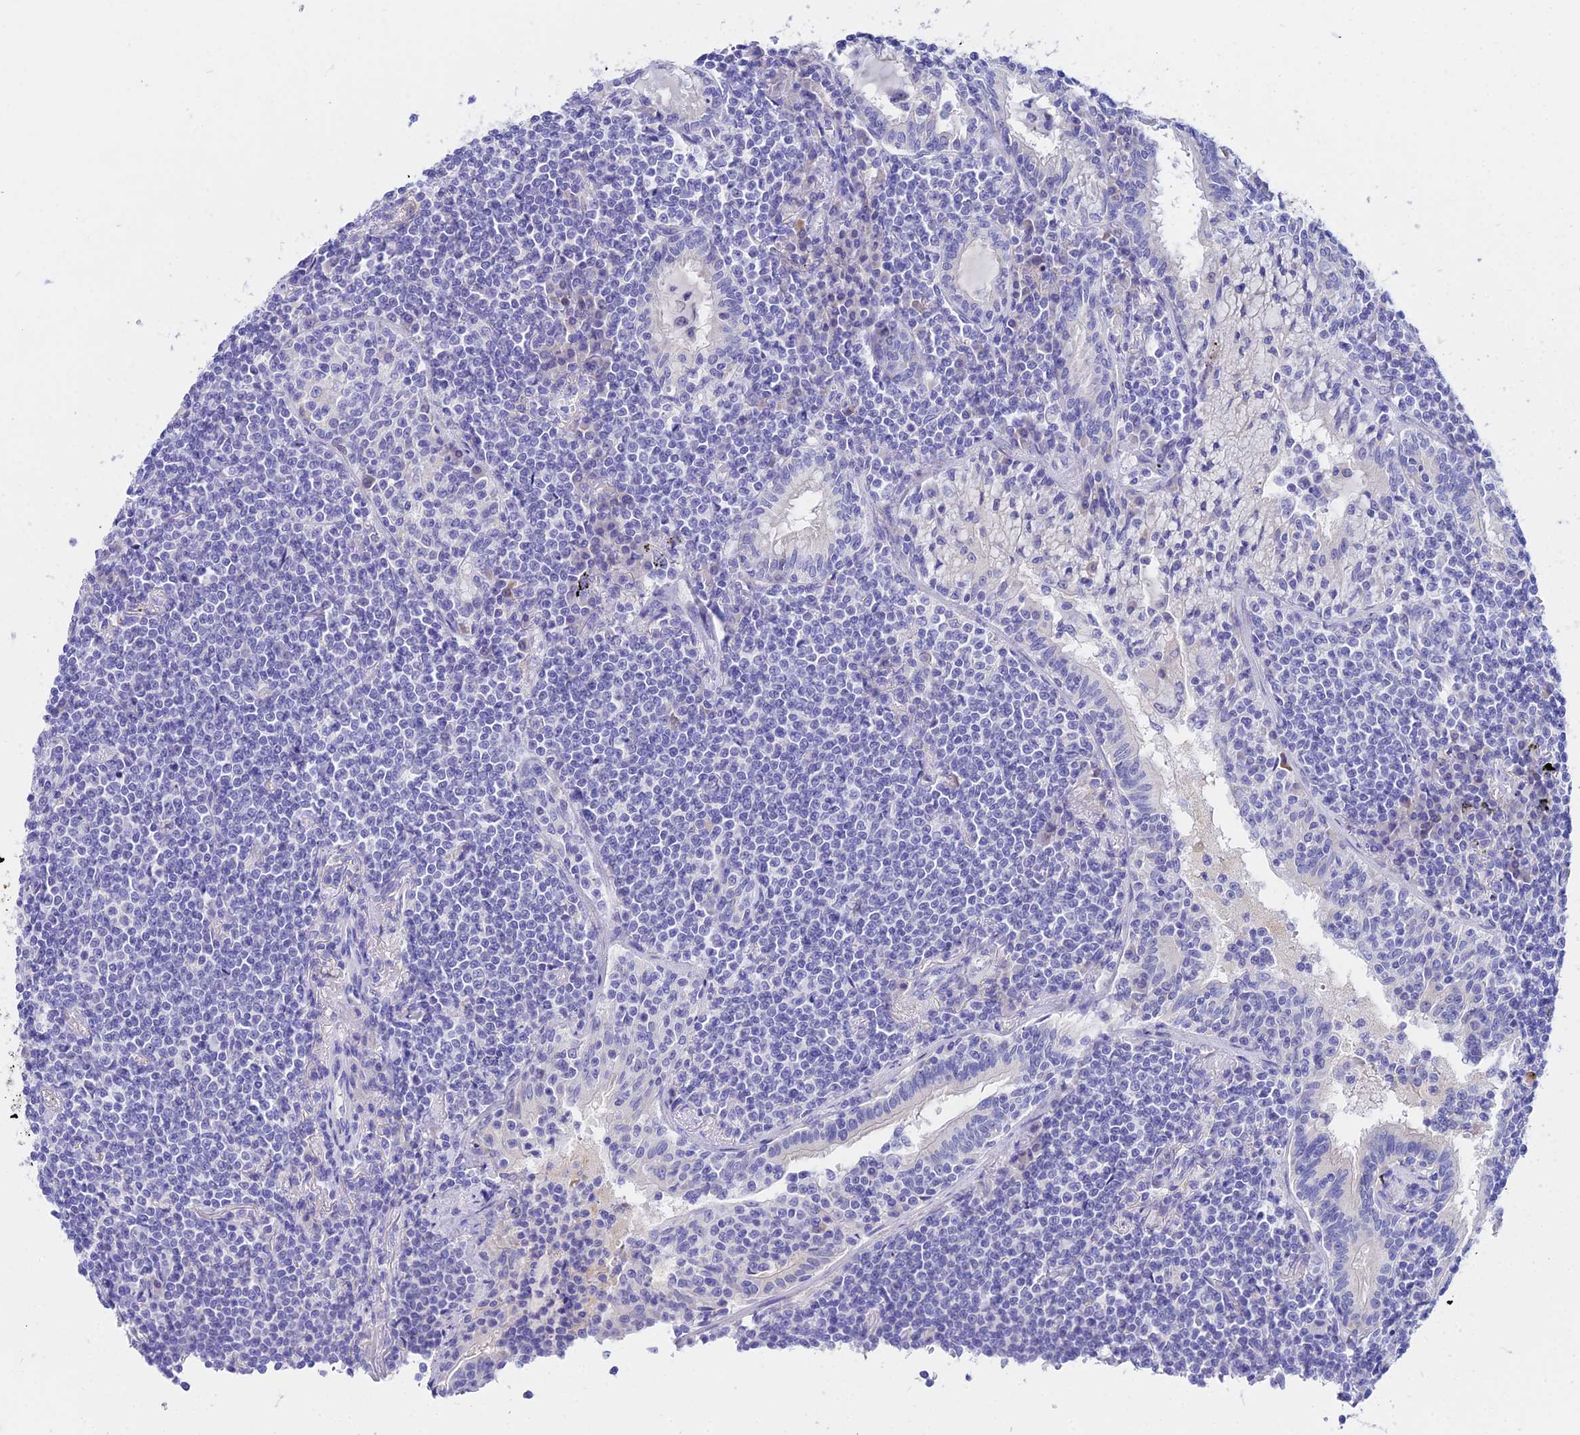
{"staining": {"intensity": "negative", "quantity": "none", "location": "none"}, "tissue": "lymphoma", "cell_type": "Tumor cells", "image_type": "cancer", "snomed": [{"axis": "morphology", "description": "Malignant lymphoma, non-Hodgkin's type, Low grade"}, {"axis": "topography", "description": "Lung"}], "caption": "Low-grade malignant lymphoma, non-Hodgkin's type stained for a protein using immunohistochemistry (IHC) displays no expression tumor cells.", "gene": "CEP41", "patient": {"sex": "female", "age": 71}}